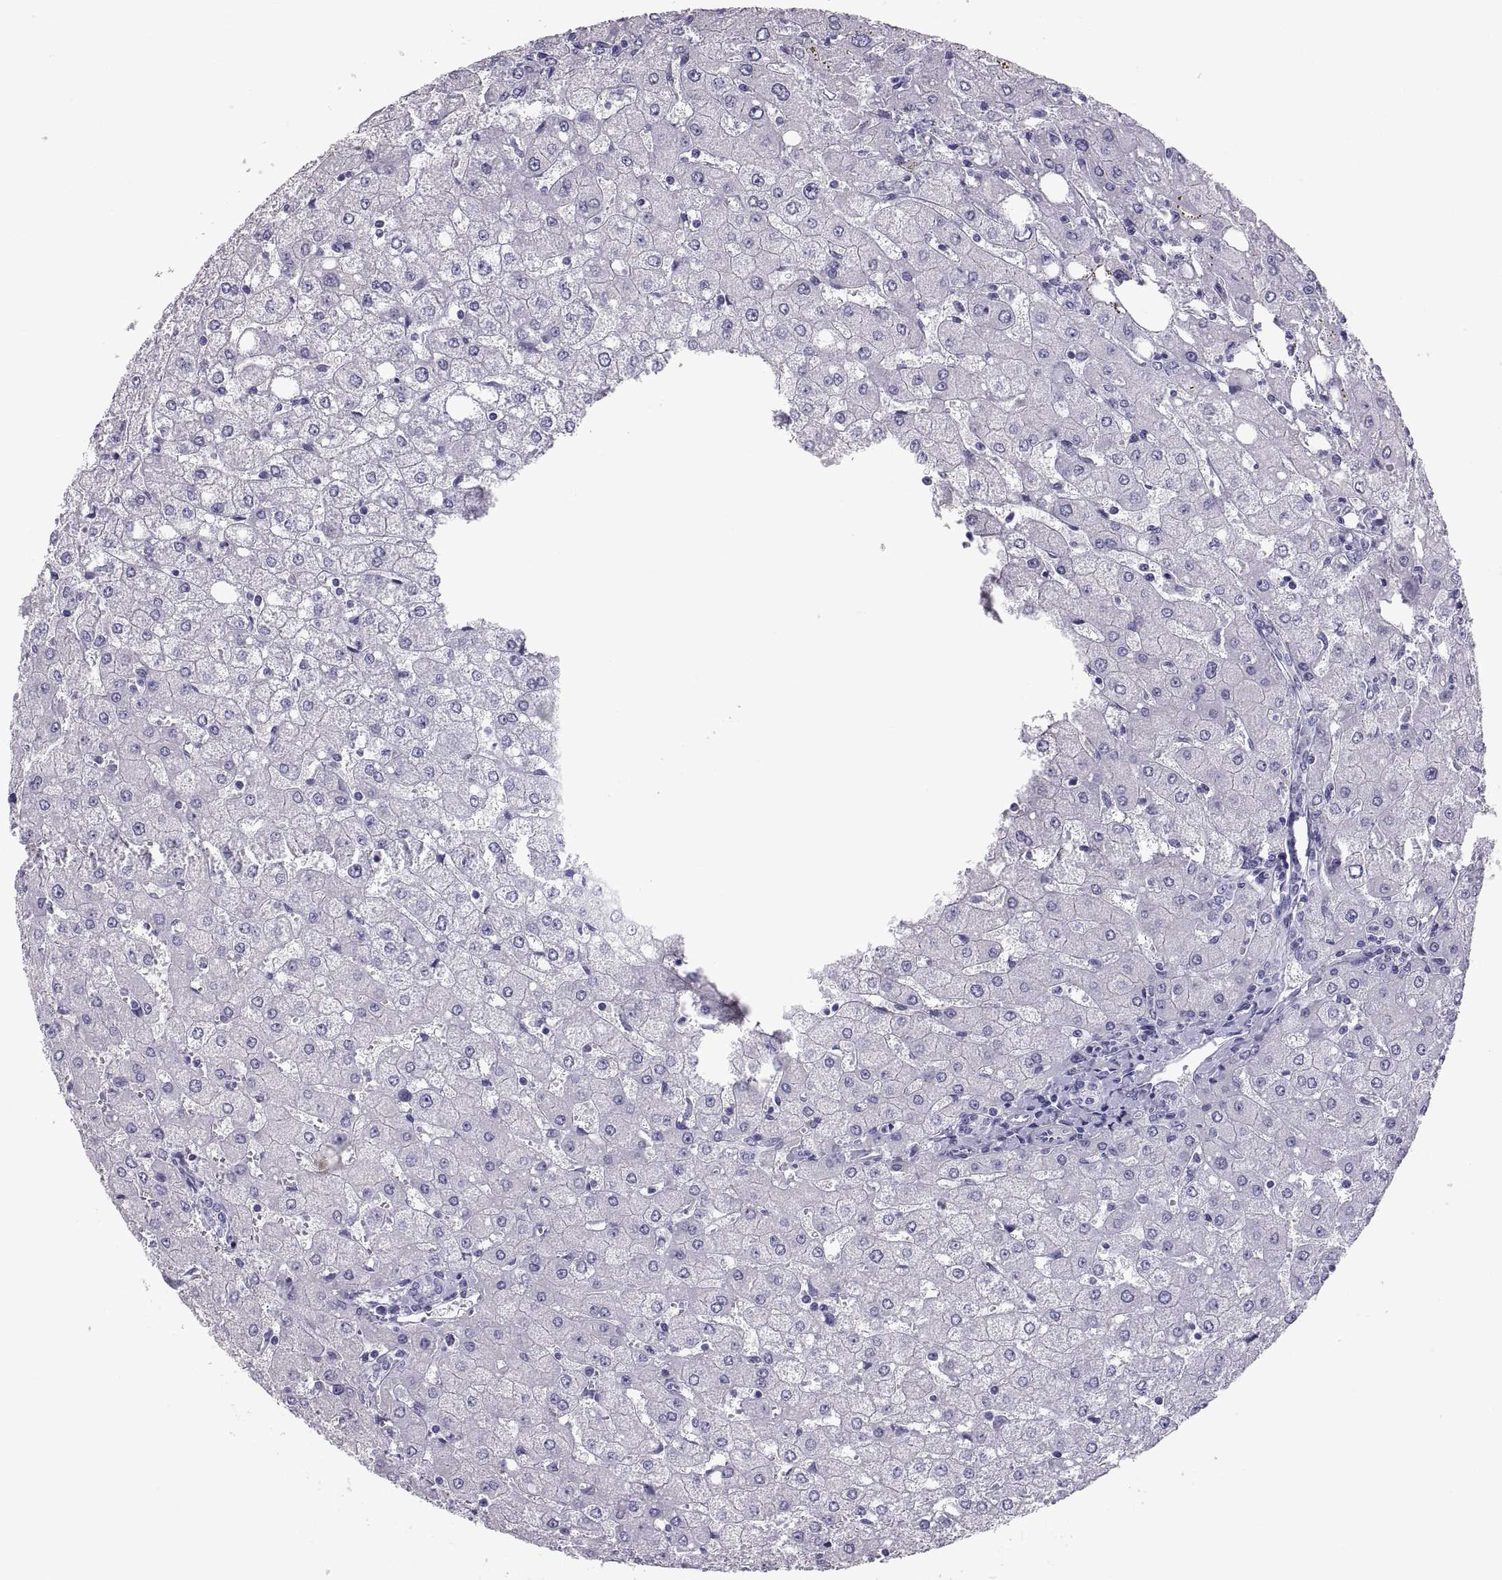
{"staining": {"intensity": "negative", "quantity": "none", "location": "none"}, "tissue": "liver", "cell_type": "Cholangiocytes", "image_type": "normal", "snomed": [{"axis": "morphology", "description": "Normal tissue, NOS"}, {"axis": "topography", "description": "Liver"}], "caption": "A photomicrograph of liver stained for a protein exhibits no brown staining in cholangiocytes. The staining was performed using DAB to visualize the protein expression in brown, while the nuclei were stained in blue with hematoxylin (Magnification: 20x).", "gene": "RNASE12", "patient": {"sex": "female", "age": 53}}